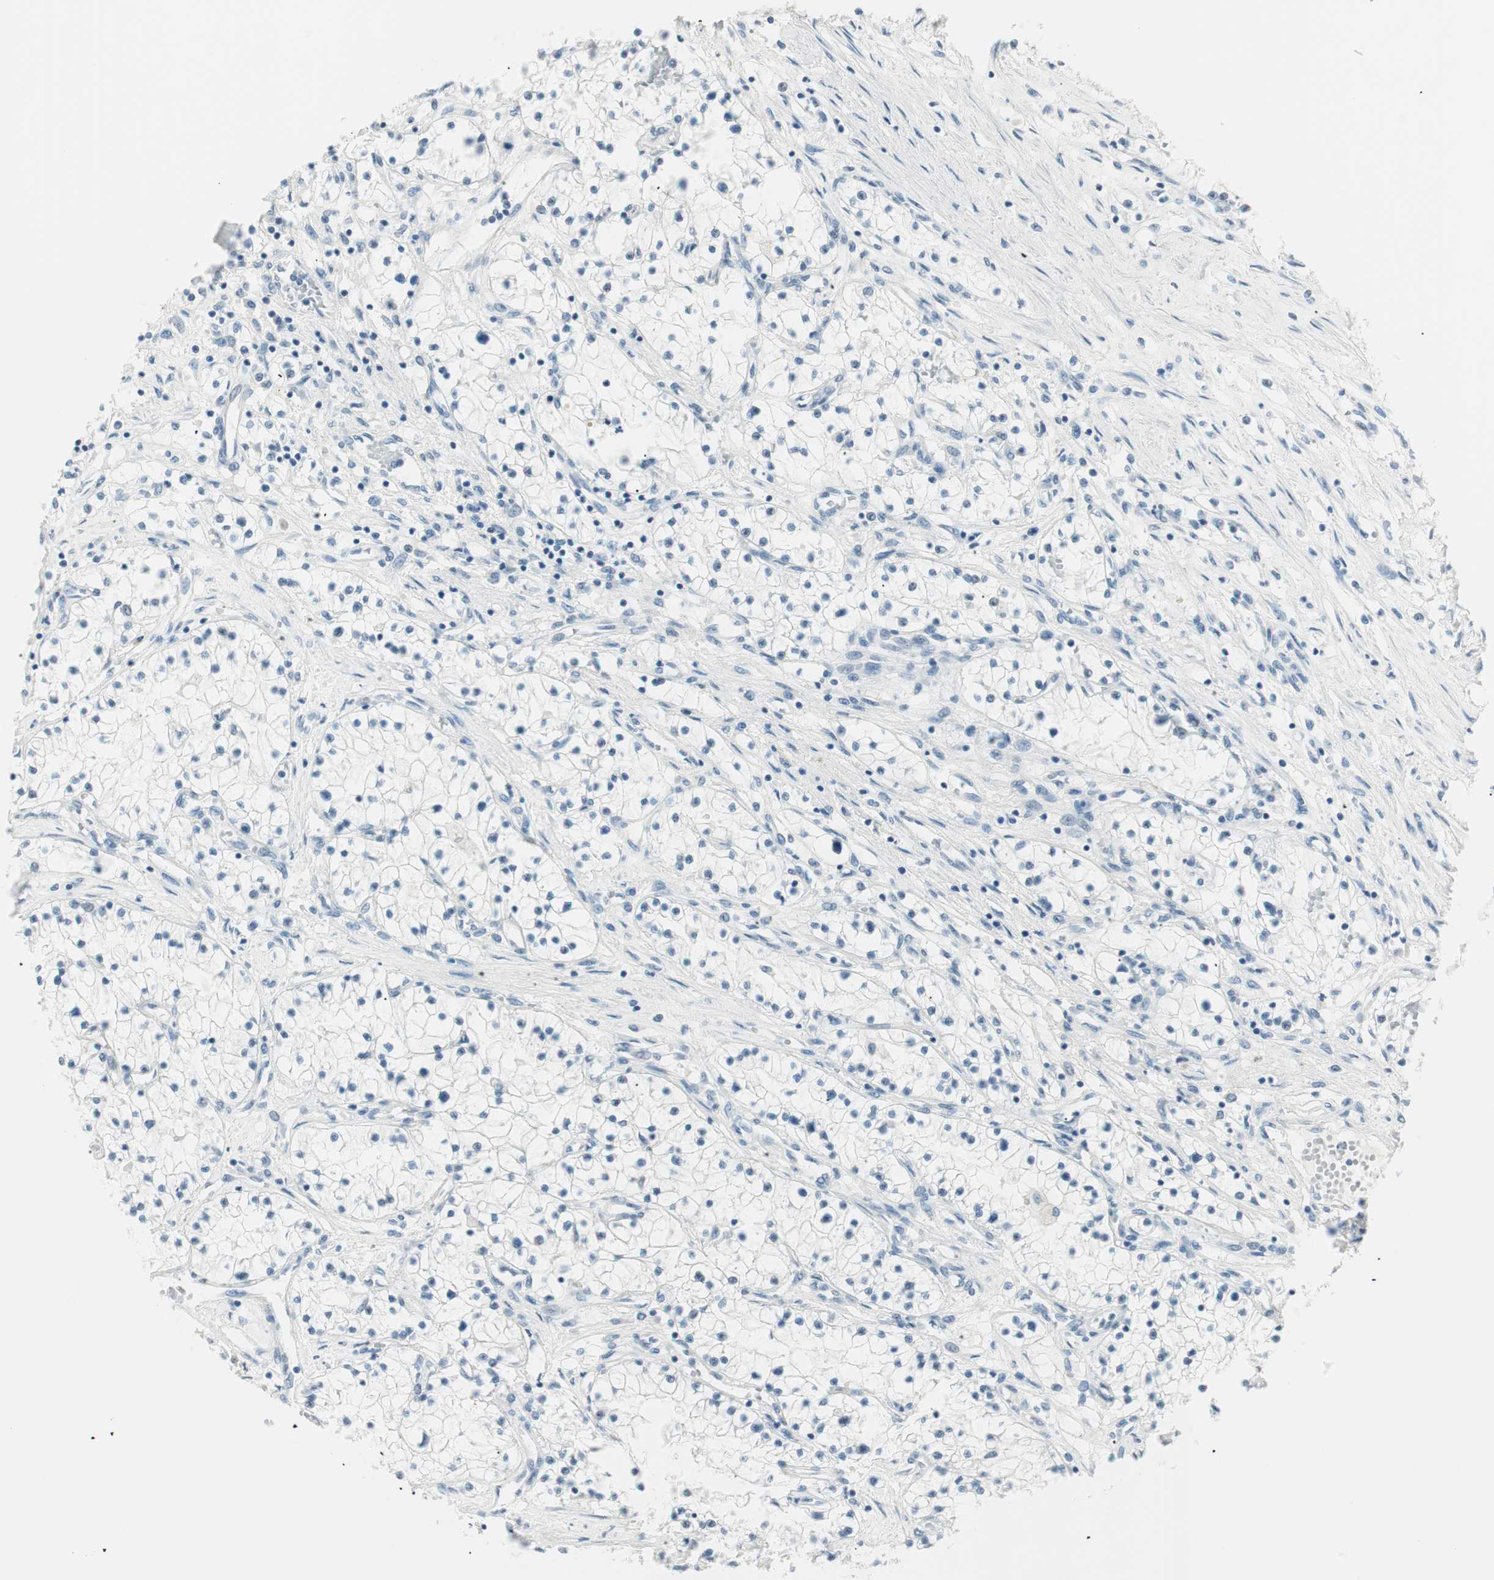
{"staining": {"intensity": "negative", "quantity": "none", "location": "none"}, "tissue": "renal cancer", "cell_type": "Tumor cells", "image_type": "cancer", "snomed": [{"axis": "morphology", "description": "Adenocarcinoma, NOS"}, {"axis": "topography", "description": "Kidney"}], "caption": "The image exhibits no significant expression in tumor cells of renal cancer (adenocarcinoma).", "gene": "HOXB13", "patient": {"sex": "male", "age": 68}}